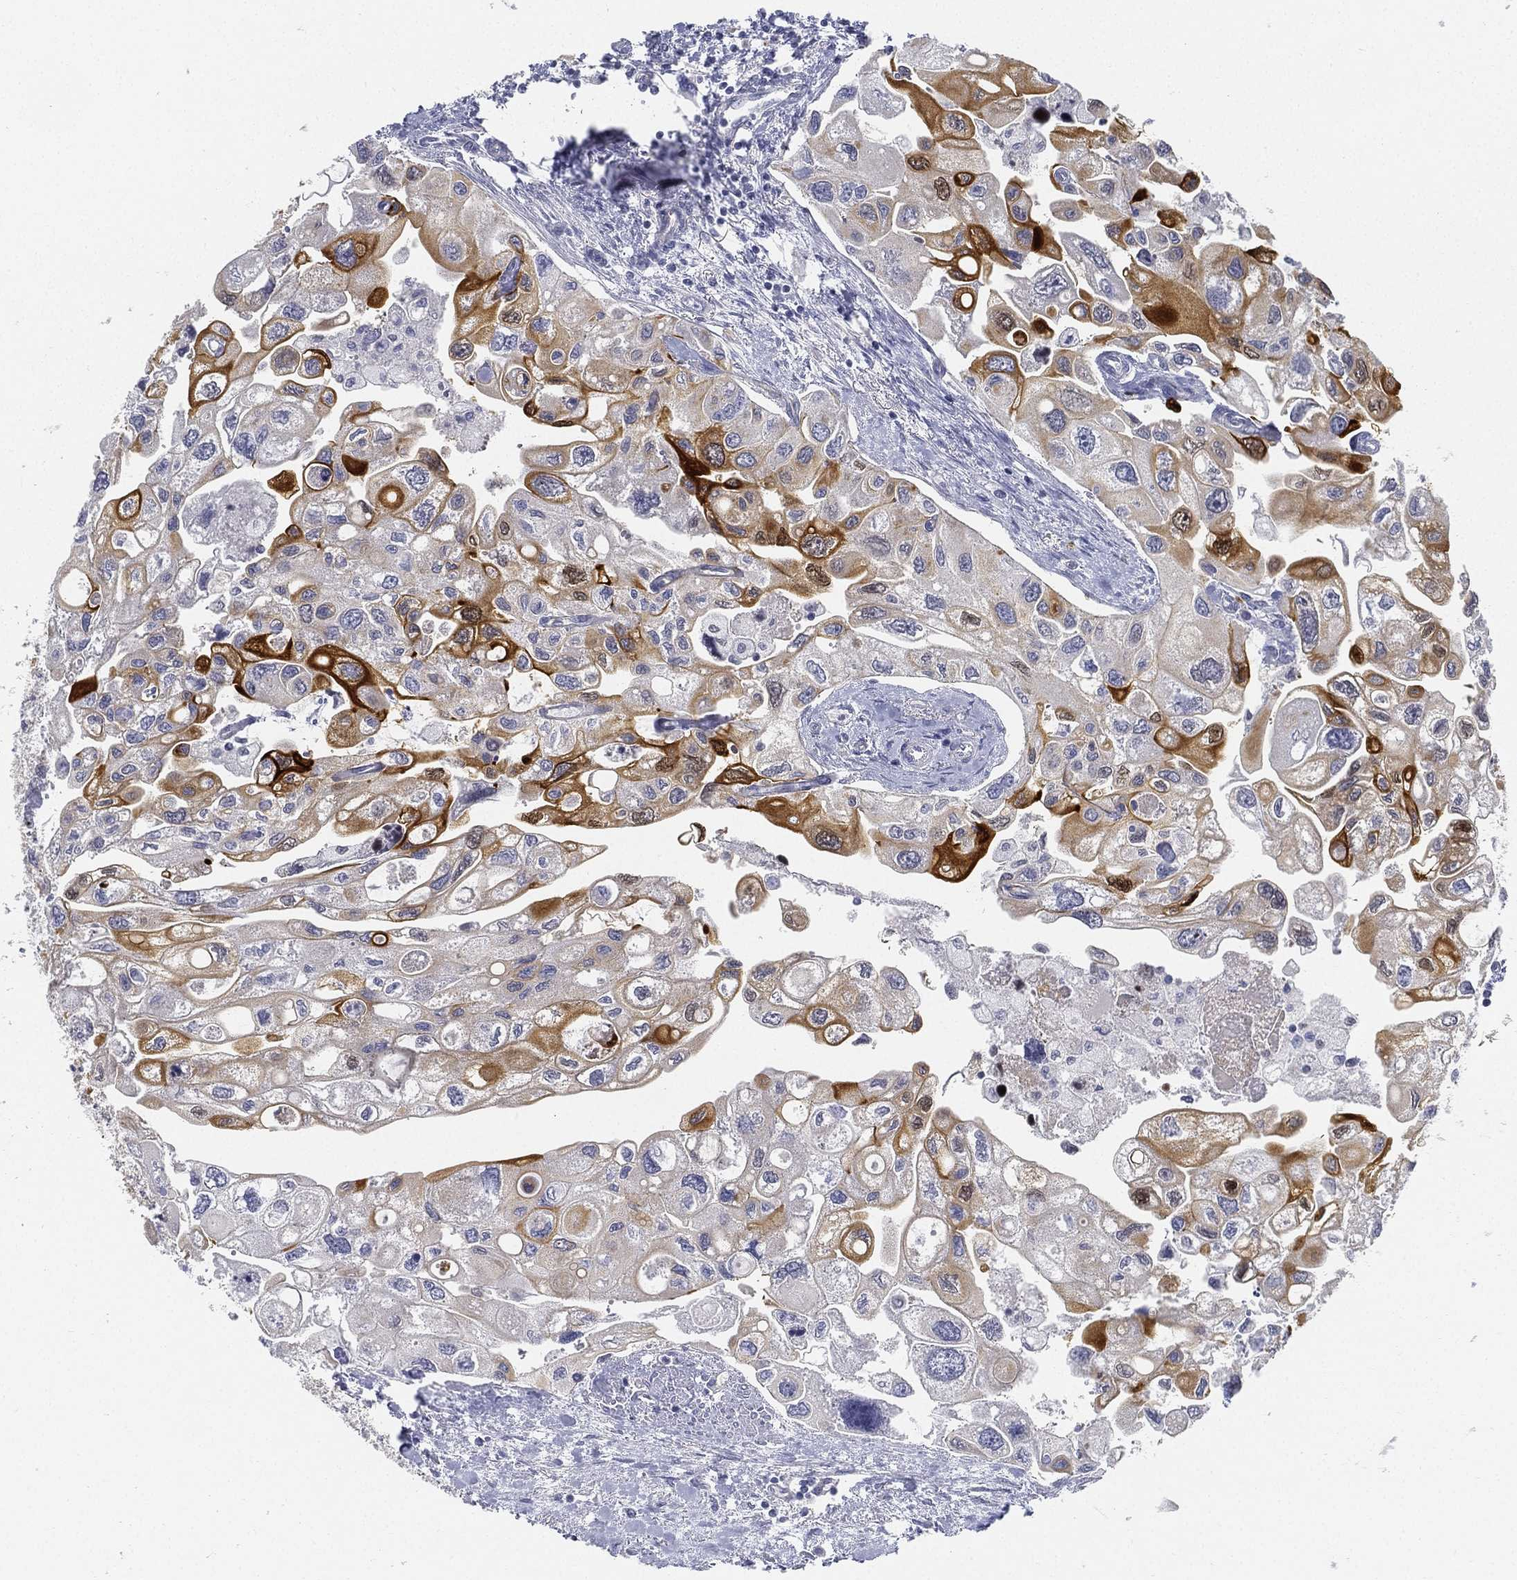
{"staining": {"intensity": "strong", "quantity": "<25%", "location": "cytoplasmic/membranous"}, "tissue": "urothelial cancer", "cell_type": "Tumor cells", "image_type": "cancer", "snomed": [{"axis": "morphology", "description": "Urothelial carcinoma, High grade"}, {"axis": "topography", "description": "Urinary bladder"}], "caption": "Protein staining of urothelial cancer tissue reveals strong cytoplasmic/membranous staining in approximately <25% of tumor cells.", "gene": "C5orf46", "patient": {"sex": "male", "age": 59}}